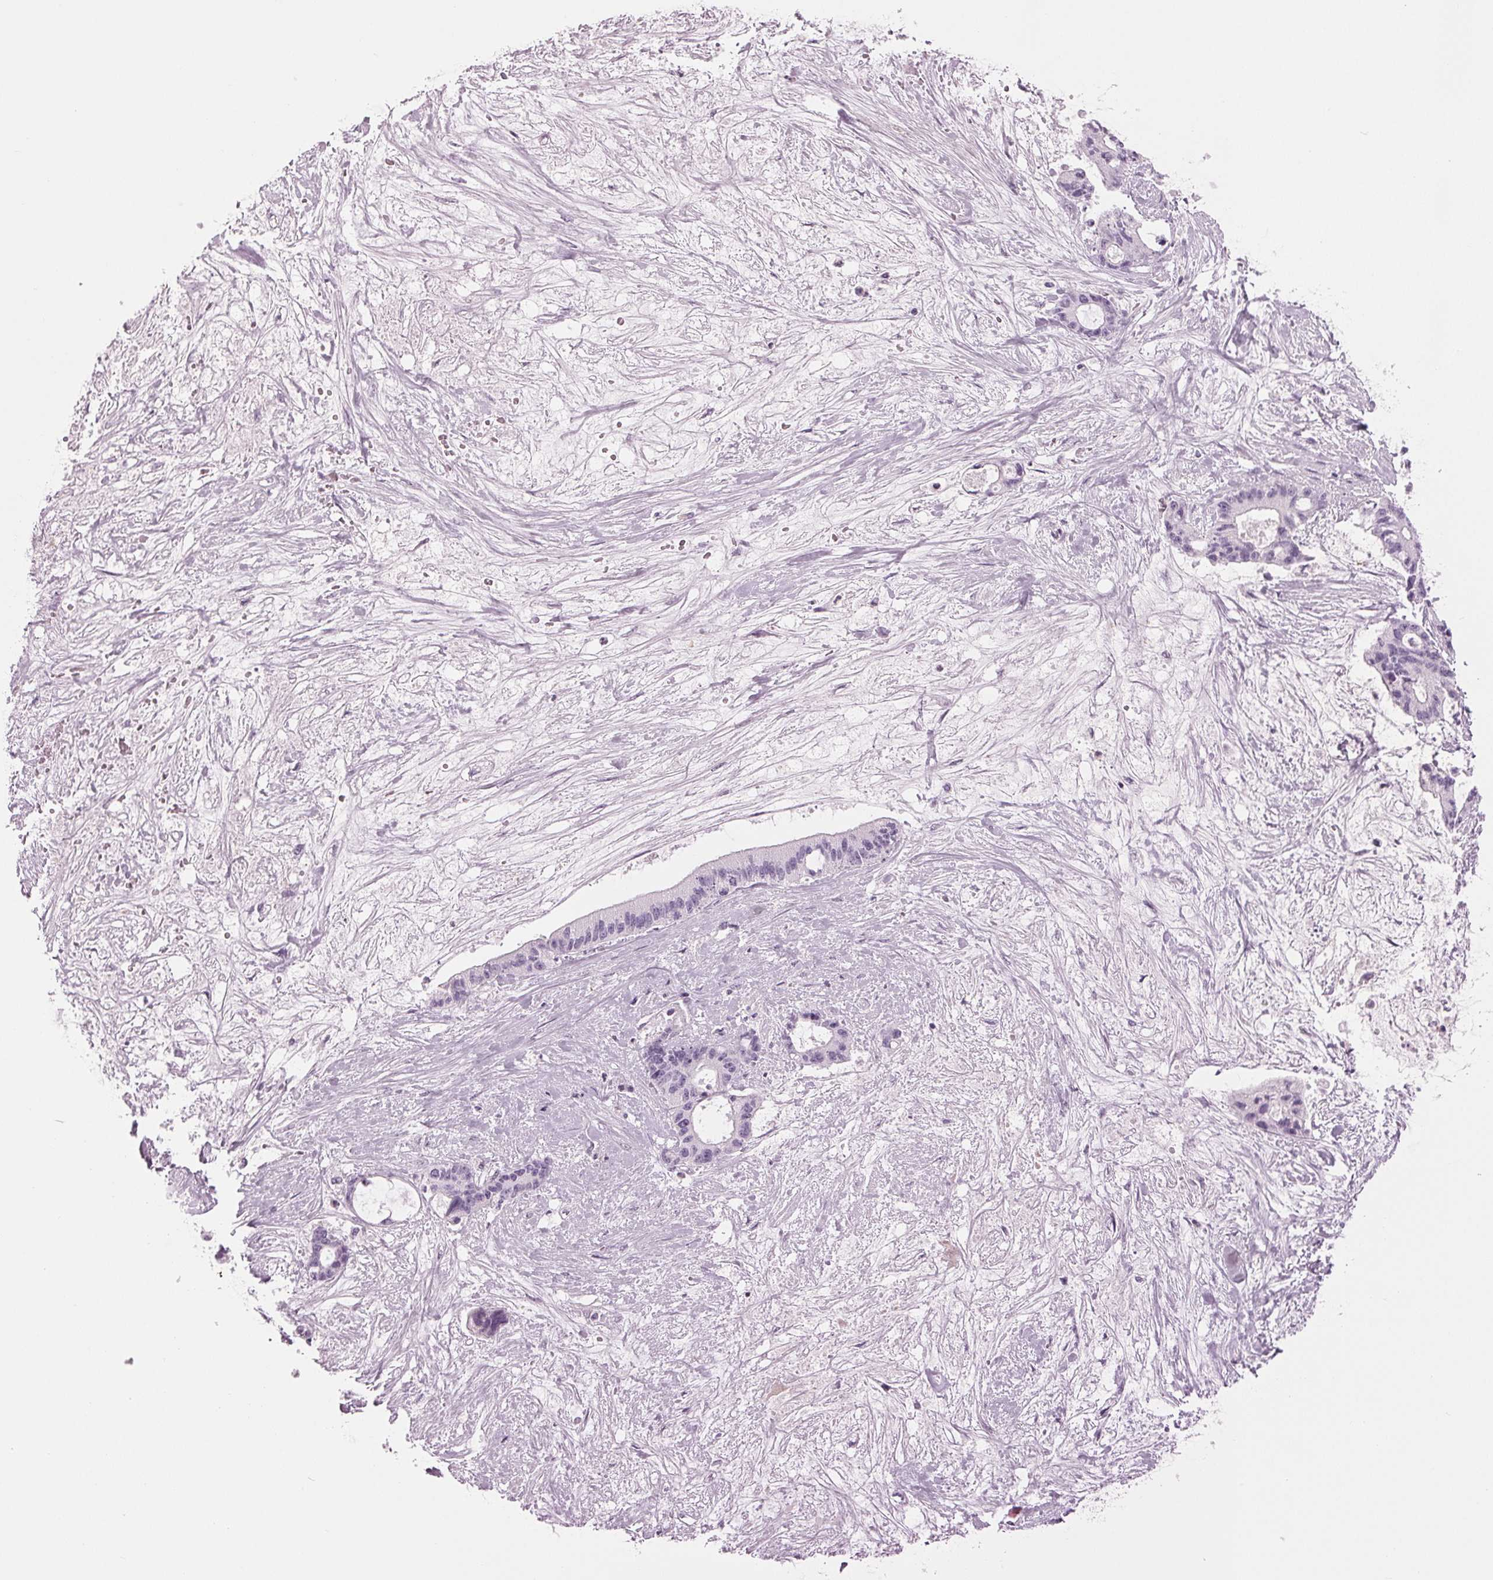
{"staining": {"intensity": "negative", "quantity": "none", "location": "none"}, "tissue": "liver cancer", "cell_type": "Tumor cells", "image_type": "cancer", "snomed": [{"axis": "morphology", "description": "Normal tissue, NOS"}, {"axis": "morphology", "description": "Cholangiocarcinoma"}, {"axis": "topography", "description": "Liver"}, {"axis": "topography", "description": "Peripheral nerve tissue"}], "caption": "Immunohistochemistry (IHC) of human liver cancer exhibits no staining in tumor cells.", "gene": "BTLA", "patient": {"sex": "female", "age": 73}}